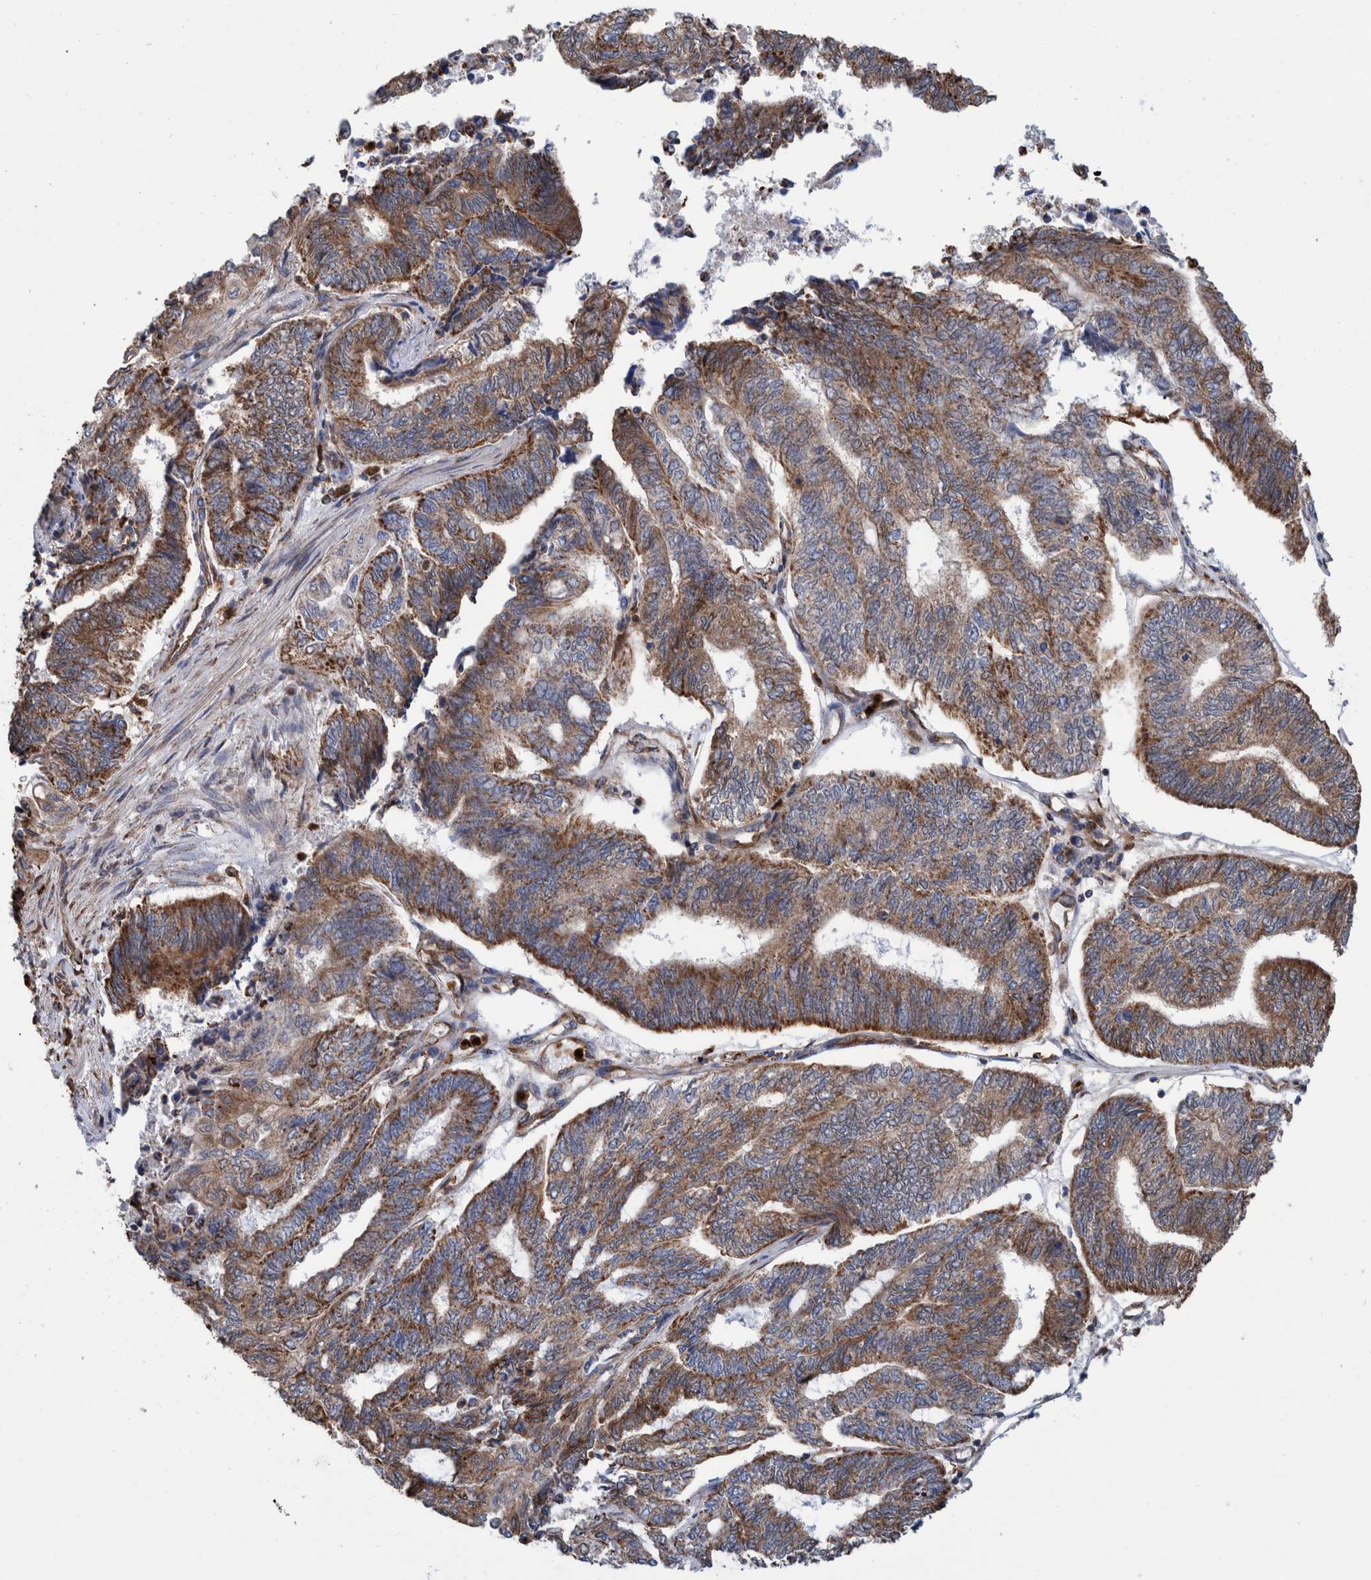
{"staining": {"intensity": "moderate", "quantity": ">75%", "location": "cytoplasmic/membranous"}, "tissue": "endometrial cancer", "cell_type": "Tumor cells", "image_type": "cancer", "snomed": [{"axis": "morphology", "description": "Adenocarcinoma, NOS"}, {"axis": "topography", "description": "Uterus"}, {"axis": "topography", "description": "Endometrium"}], "caption": "Endometrial cancer (adenocarcinoma) was stained to show a protein in brown. There is medium levels of moderate cytoplasmic/membranous staining in approximately >75% of tumor cells.", "gene": "DECR1", "patient": {"sex": "female", "age": 70}}